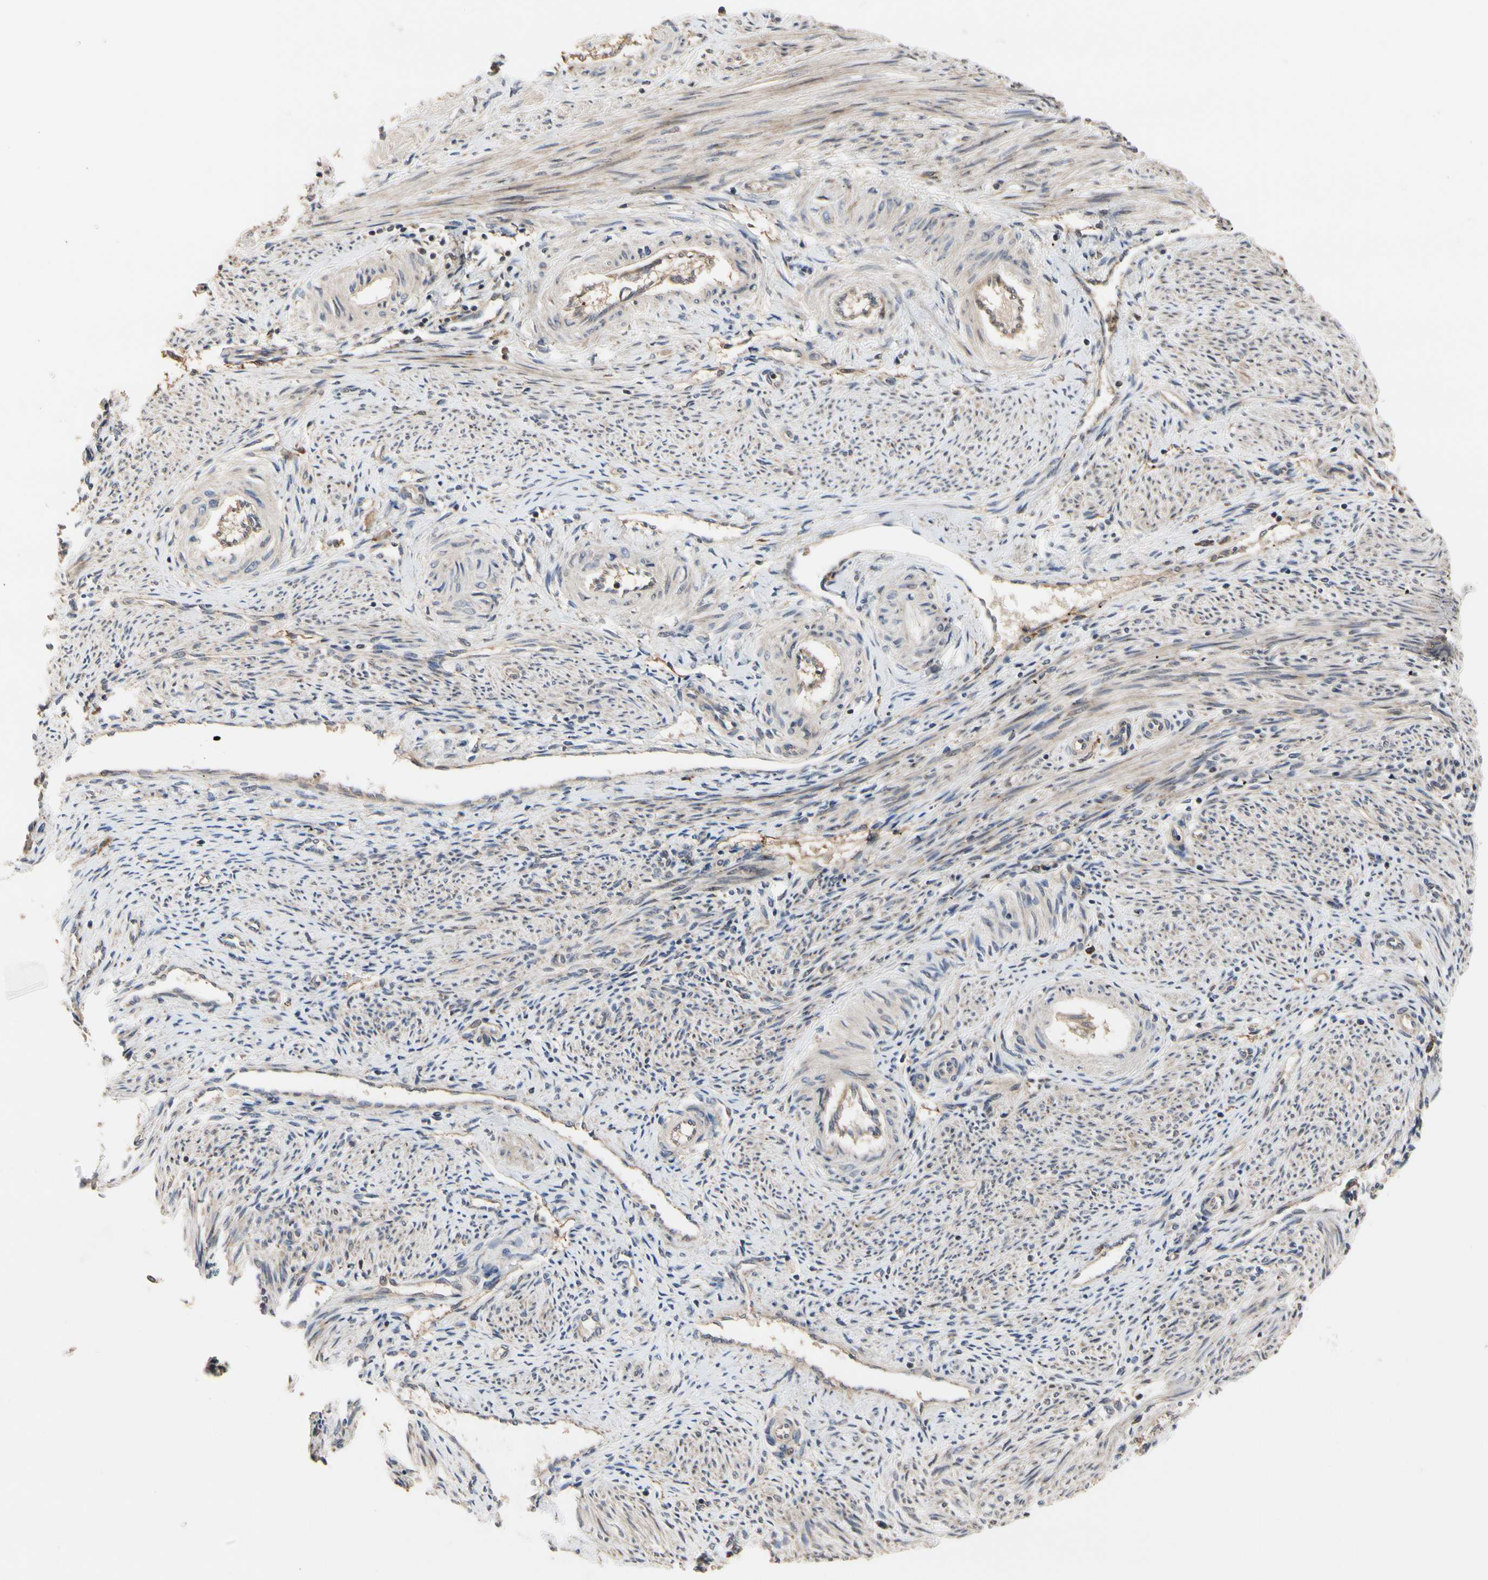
{"staining": {"intensity": "moderate", "quantity": "25%-75%", "location": "cytoplasmic/membranous,nuclear"}, "tissue": "endometrium", "cell_type": "Cells in endometrial stroma", "image_type": "normal", "snomed": [{"axis": "morphology", "description": "Normal tissue, NOS"}, {"axis": "topography", "description": "Endometrium"}], "caption": "Protein staining of unremarkable endometrium demonstrates moderate cytoplasmic/membranous,nuclear expression in approximately 25%-75% of cells in endometrial stroma.", "gene": "CYTIP", "patient": {"sex": "female", "age": 42}}